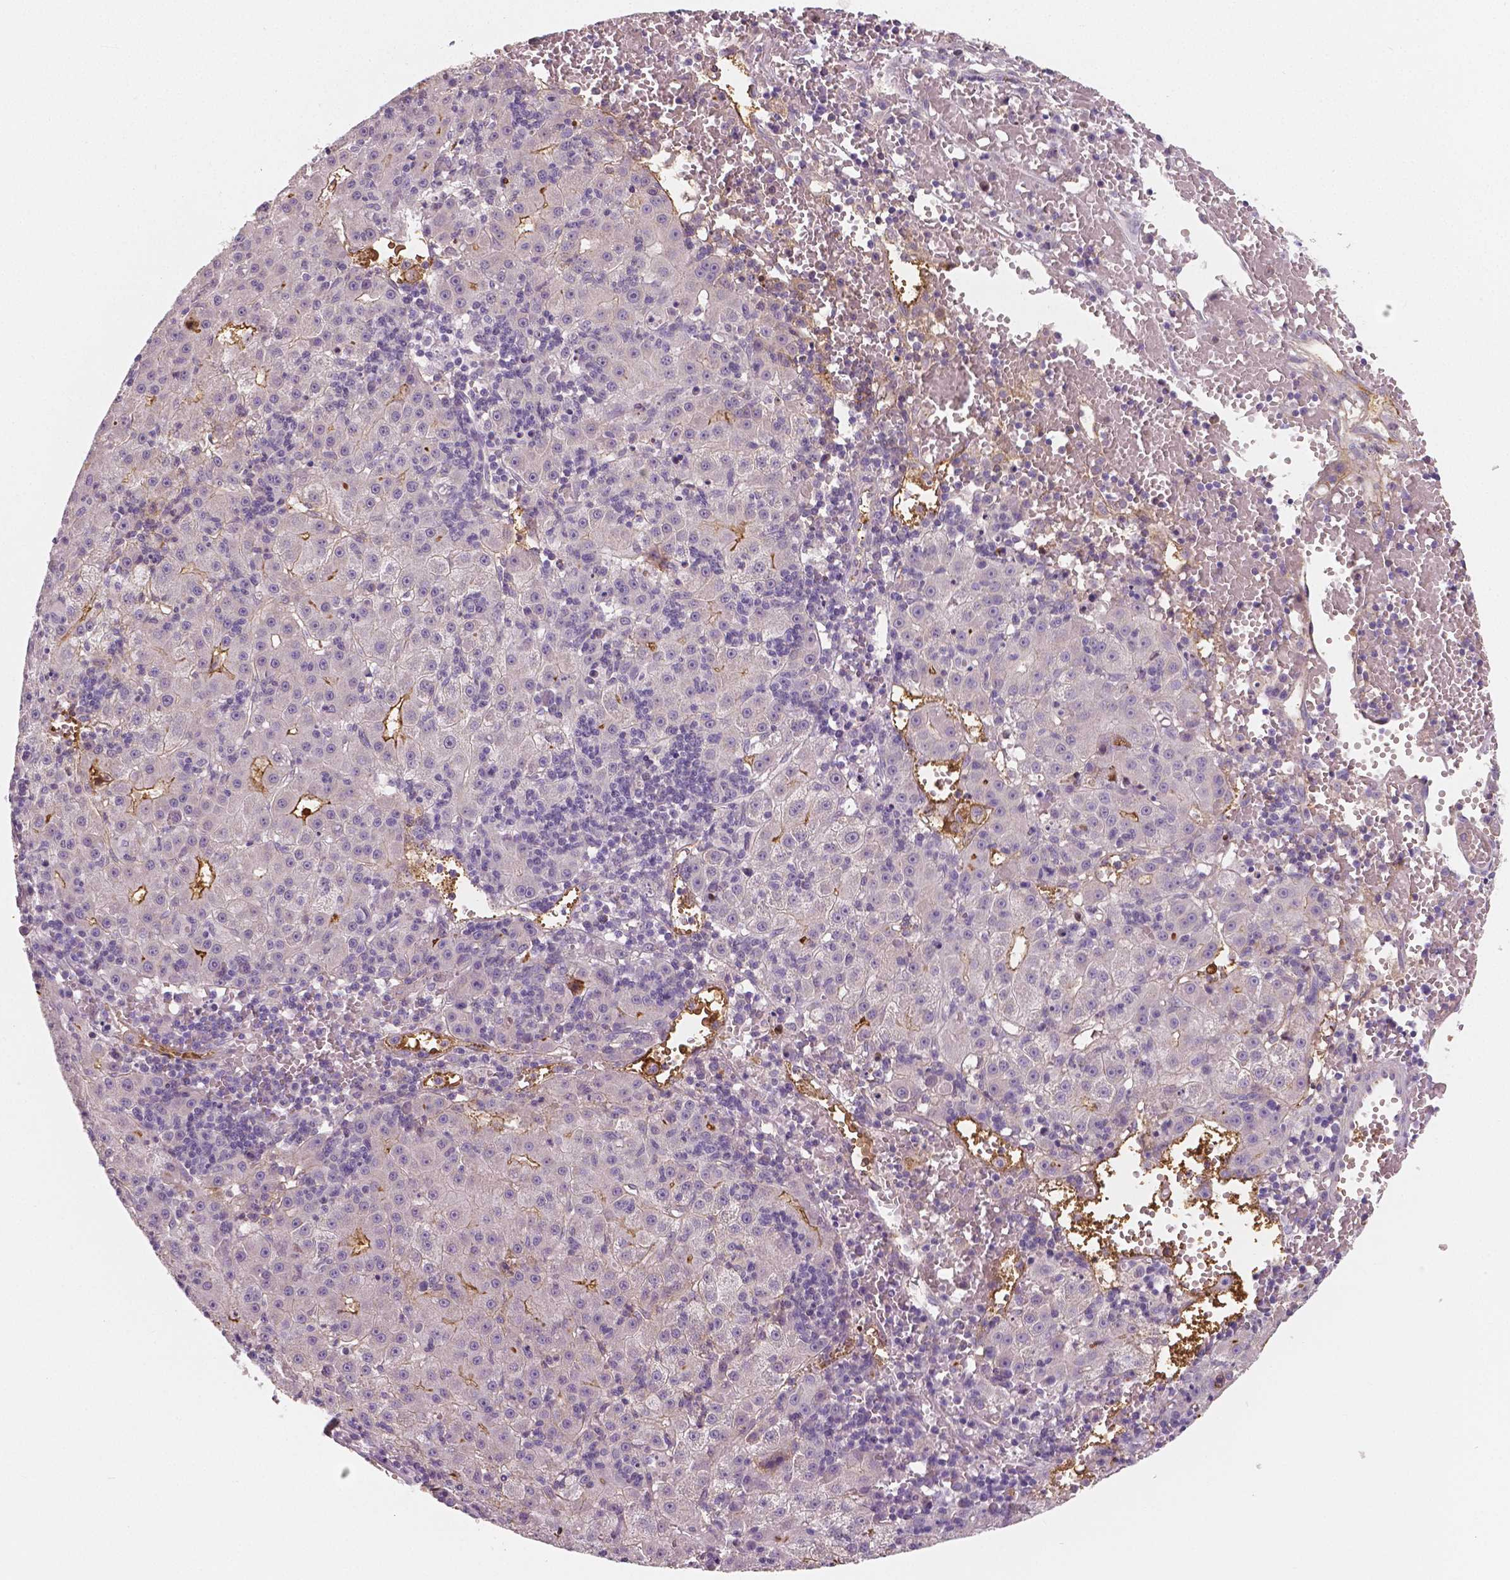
{"staining": {"intensity": "negative", "quantity": "none", "location": "none"}, "tissue": "liver cancer", "cell_type": "Tumor cells", "image_type": "cancer", "snomed": [{"axis": "morphology", "description": "Carcinoma, Hepatocellular, NOS"}, {"axis": "topography", "description": "Liver"}], "caption": "This is an IHC image of human liver cancer (hepatocellular carcinoma). There is no expression in tumor cells.", "gene": "APOA4", "patient": {"sex": "male", "age": 76}}